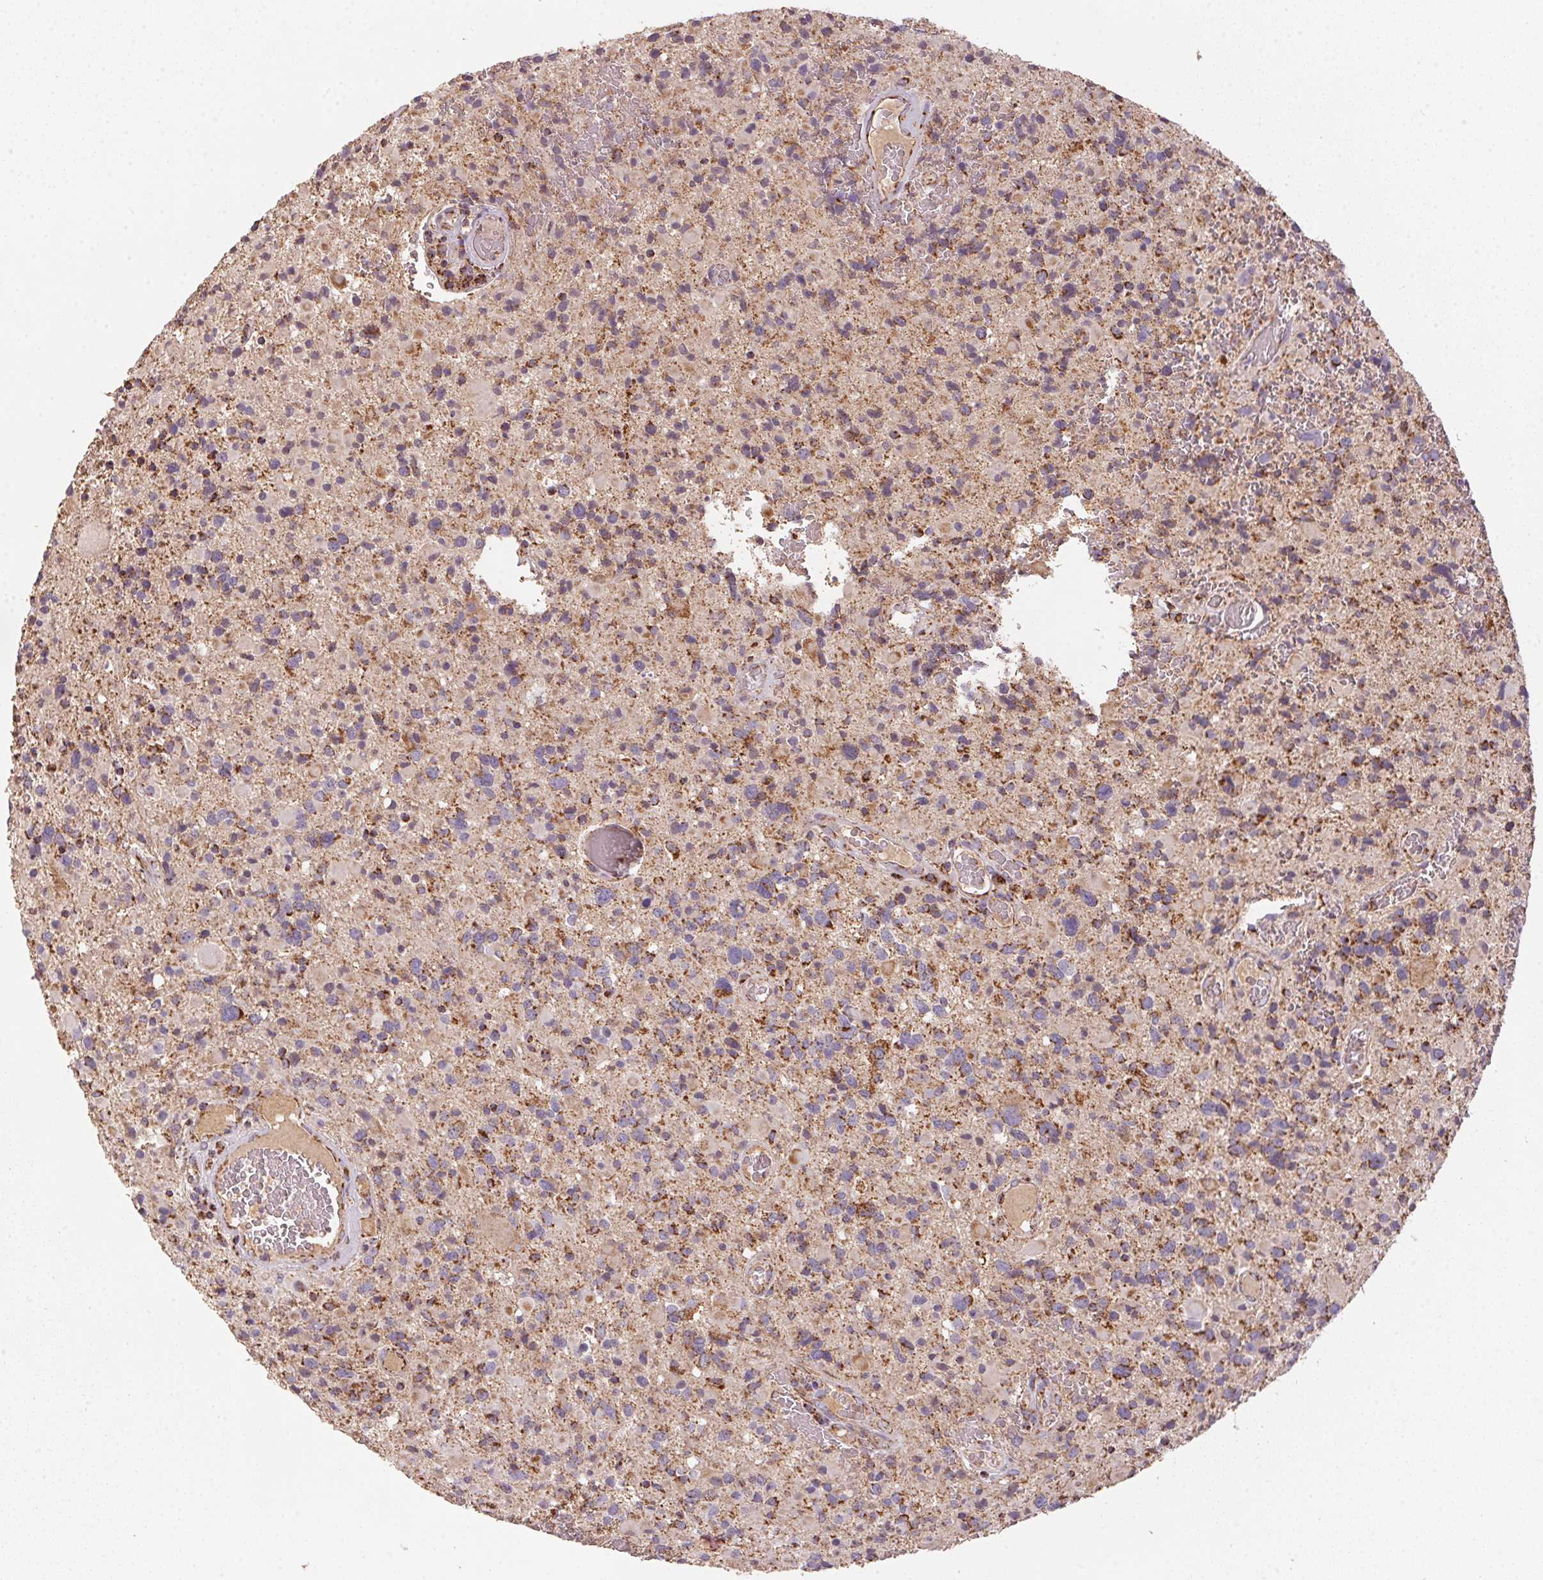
{"staining": {"intensity": "strong", "quantity": "25%-75%", "location": "cytoplasmic/membranous"}, "tissue": "glioma", "cell_type": "Tumor cells", "image_type": "cancer", "snomed": [{"axis": "morphology", "description": "Glioma, malignant, High grade"}, {"axis": "topography", "description": "Brain"}], "caption": "Malignant glioma (high-grade) stained with DAB IHC shows high levels of strong cytoplasmic/membranous expression in approximately 25%-75% of tumor cells.", "gene": "NDUFS2", "patient": {"sex": "female", "age": 40}}